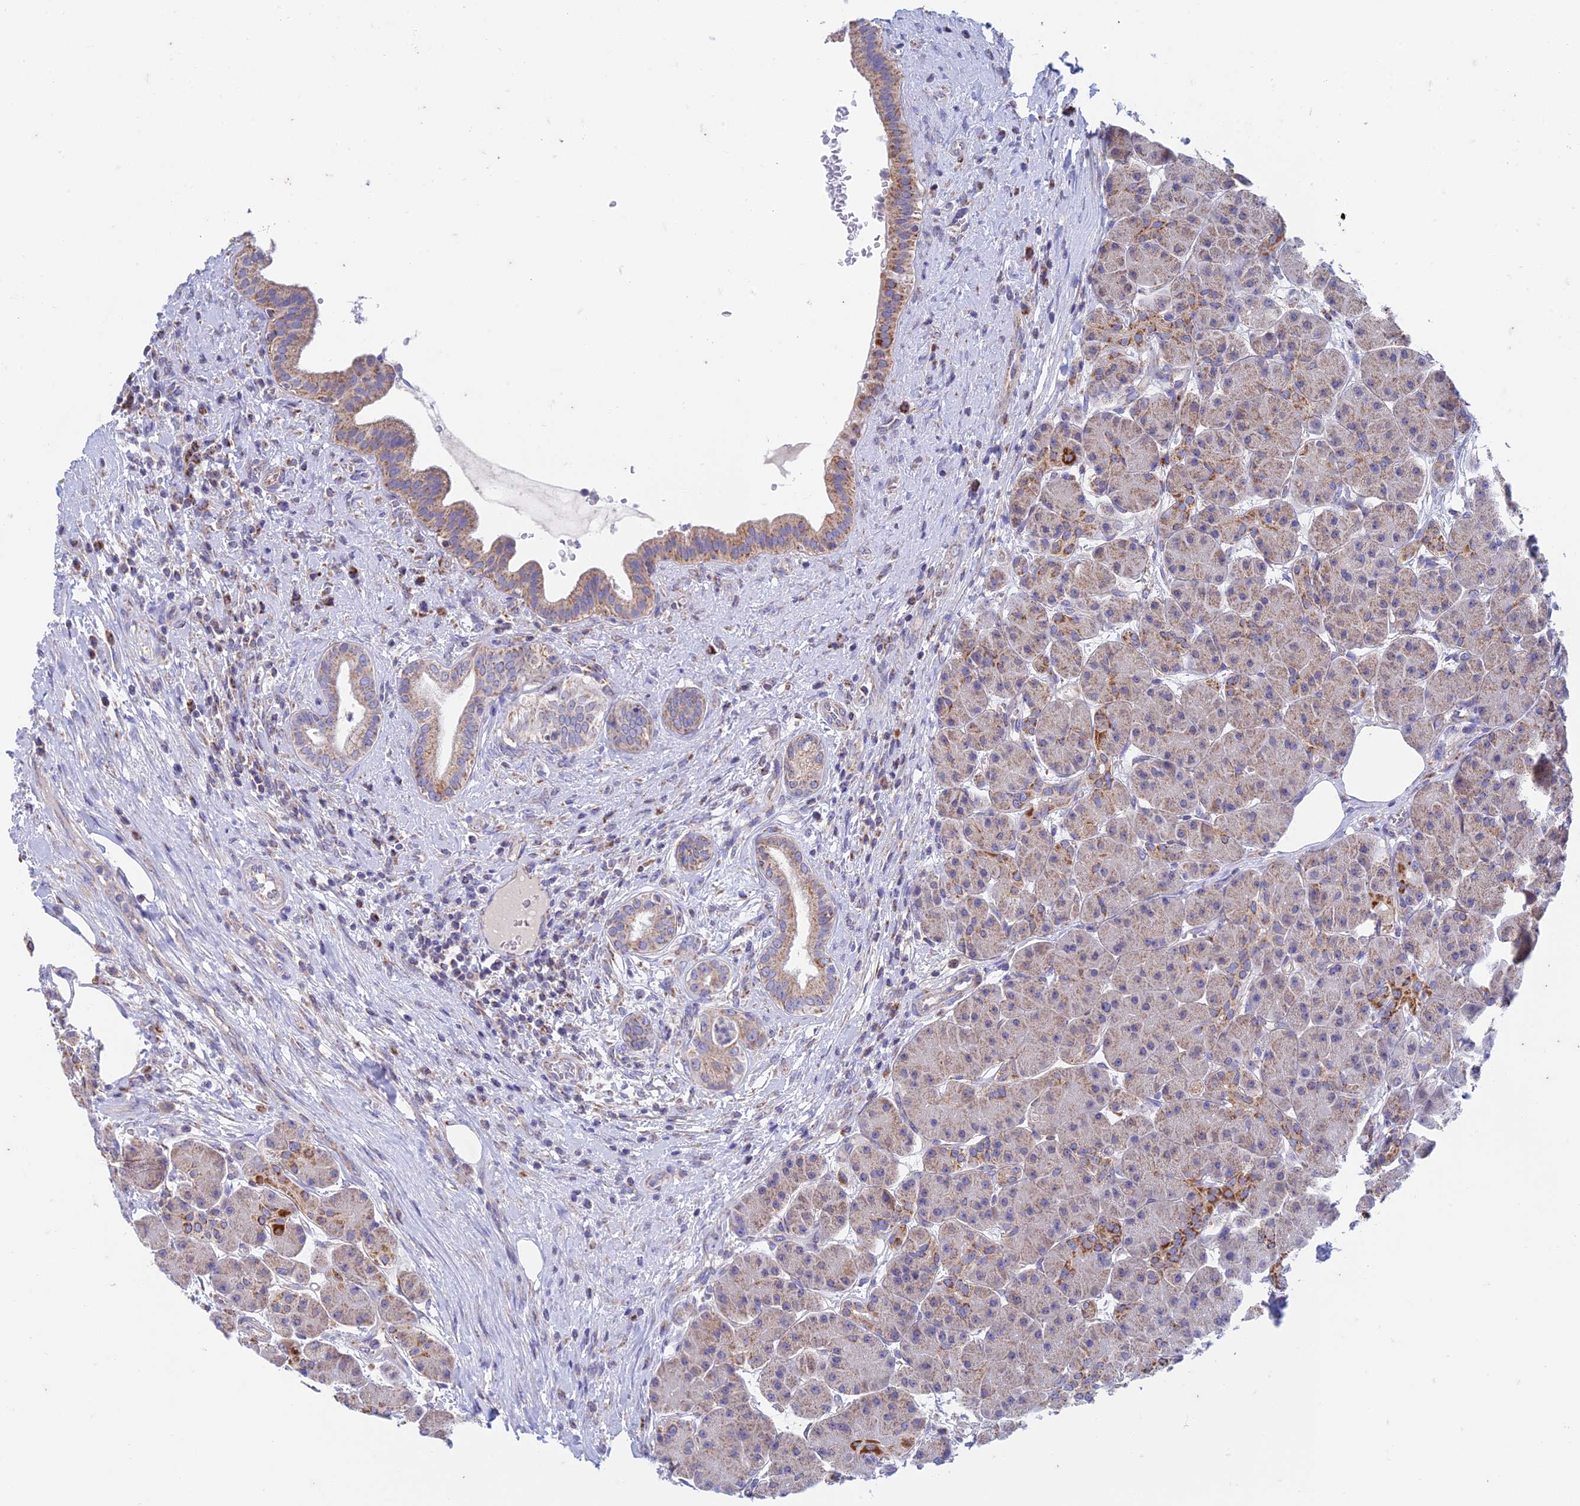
{"staining": {"intensity": "strong", "quantity": "<25%", "location": "cytoplasmic/membranous"}, "tissue": "pancreas", "cell_type": "Exocrine glandular cells", "image_type": "normal", "snomed": [{"axis": "morphology", "description": "Normal tissue, NOS"}, {"axis": "topography", "description": "Pancreas"}], "caption": "A micrograph showing strong cytoplasmic/membranous positivity in approximately <25% of exocrine glandular cells in benign pancreas, as visualized by brown immunohistochemical staining.", "gene": "ZNF181", "patient": {"sex": "male", "age": 63}}